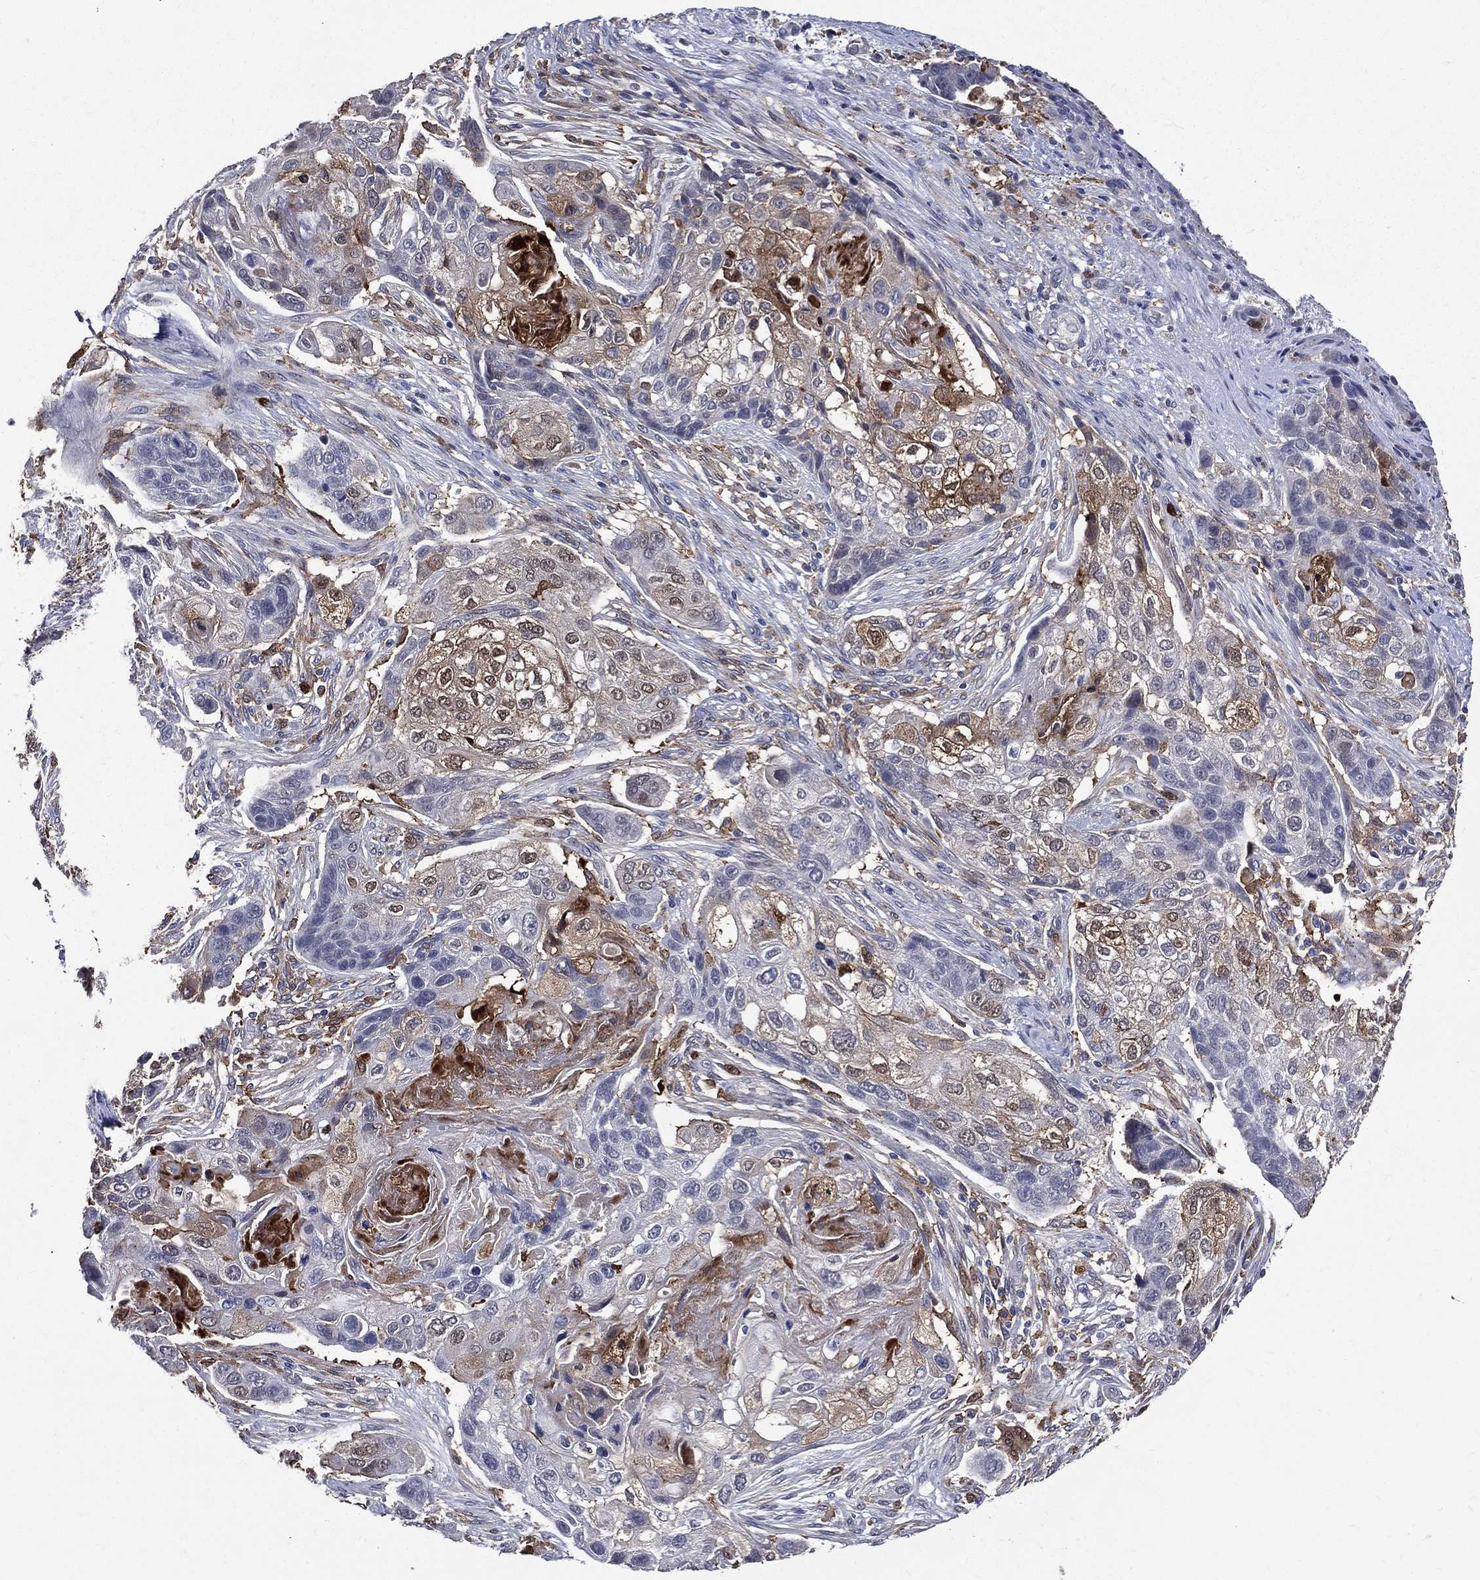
{"staining": {"intensity": "moderate", "quantity": "<25%", "location": "cytoplasmic/membranous"}, "tissue": "lung cancer", "cell_type": "Tumor cells", "image_type": "cancer", "snomed": [{"axis": "morphology", "description": "Normal tissue, NOS"}, {"axis": "morphology", "description": "Squamous cell carcinoma, NOS"}, {"axis": "topography", "description": "Bronchus"}, {"axis": "topography", "description": "Lung"}], "caption": "The immunohistochemical stain shows moderate cytoplasmic/membranous expression in tumor cells of squamous cell carcinoma (lung) tissue.", "gene": "GPR171", "patient": {"sex": "male", "age": 69}}